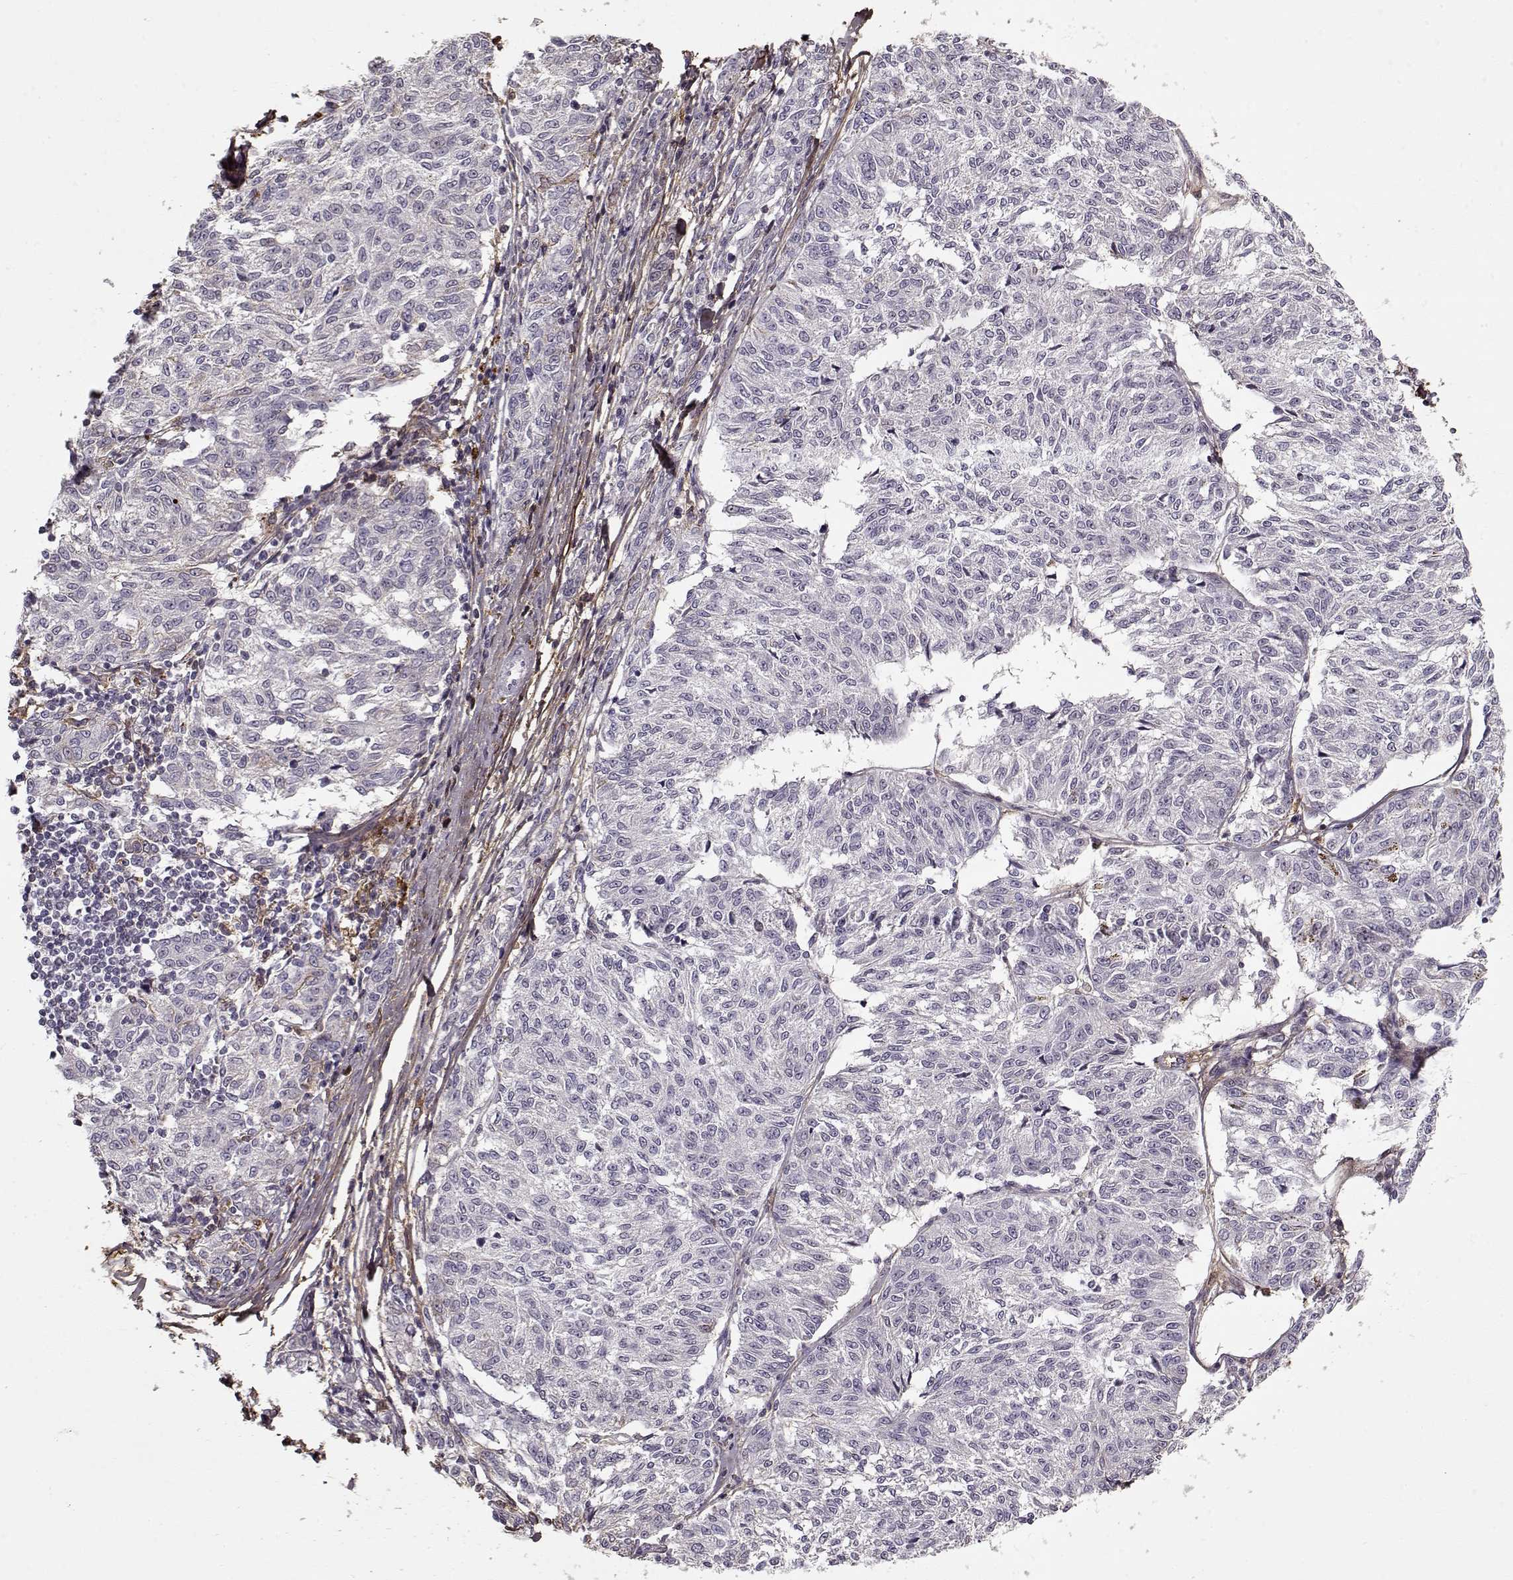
{"staining": {"intensity": "negative", "quantity": "none", "location": "none"}, "tissue": "melanoma", "cell_type": "Tumor cells", "image_type": "cancer", "snomed": [{"axis": "morphology", "description": "Malignant melanoma, NOS"}, {"axis": "topography", "description": "Skin"}], "caption": "IHC of melanoma exhibits no expression in tumor cells.", "gene": "LUM", "patient": {"sex": "female", "age": 72}}